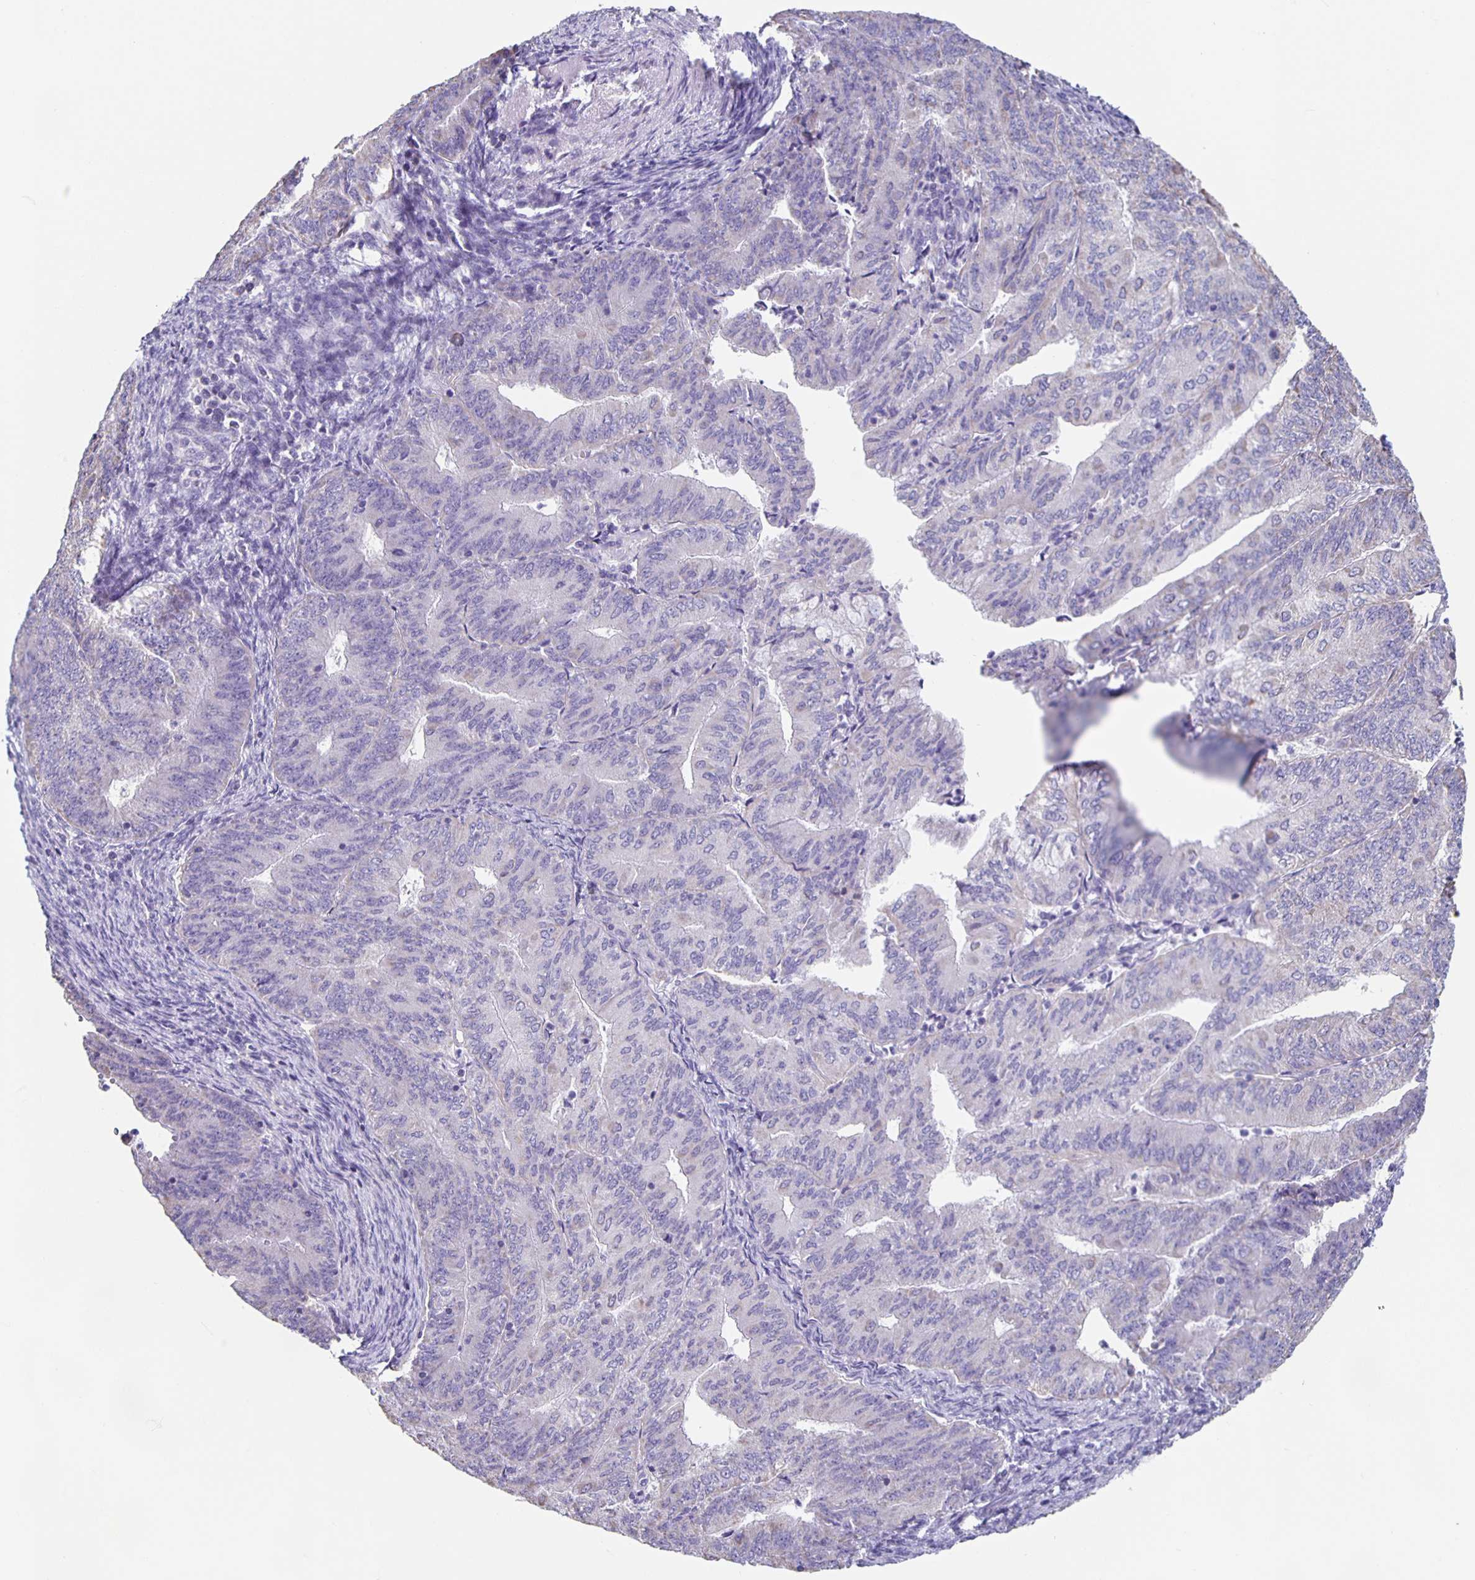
{"staining": {"intensity": "negative", "quantity": "none", "location": "none"}, "tissue": "endometrial cancer", "cell_type": "Tumor cells", "image_type": "cancer", "snomed": [{"axis": "morphology", "description": "Adenocarcinoma, NOS"}, {"axis": "topography", "description": "Endometrium"}], "caption": "Immunohistochemical staining of human endometrial adenocarcinoma reveals no significant expression in tumor cells.", "gene": "TPPP", "patient": {"sex": "female", "age": 57}}